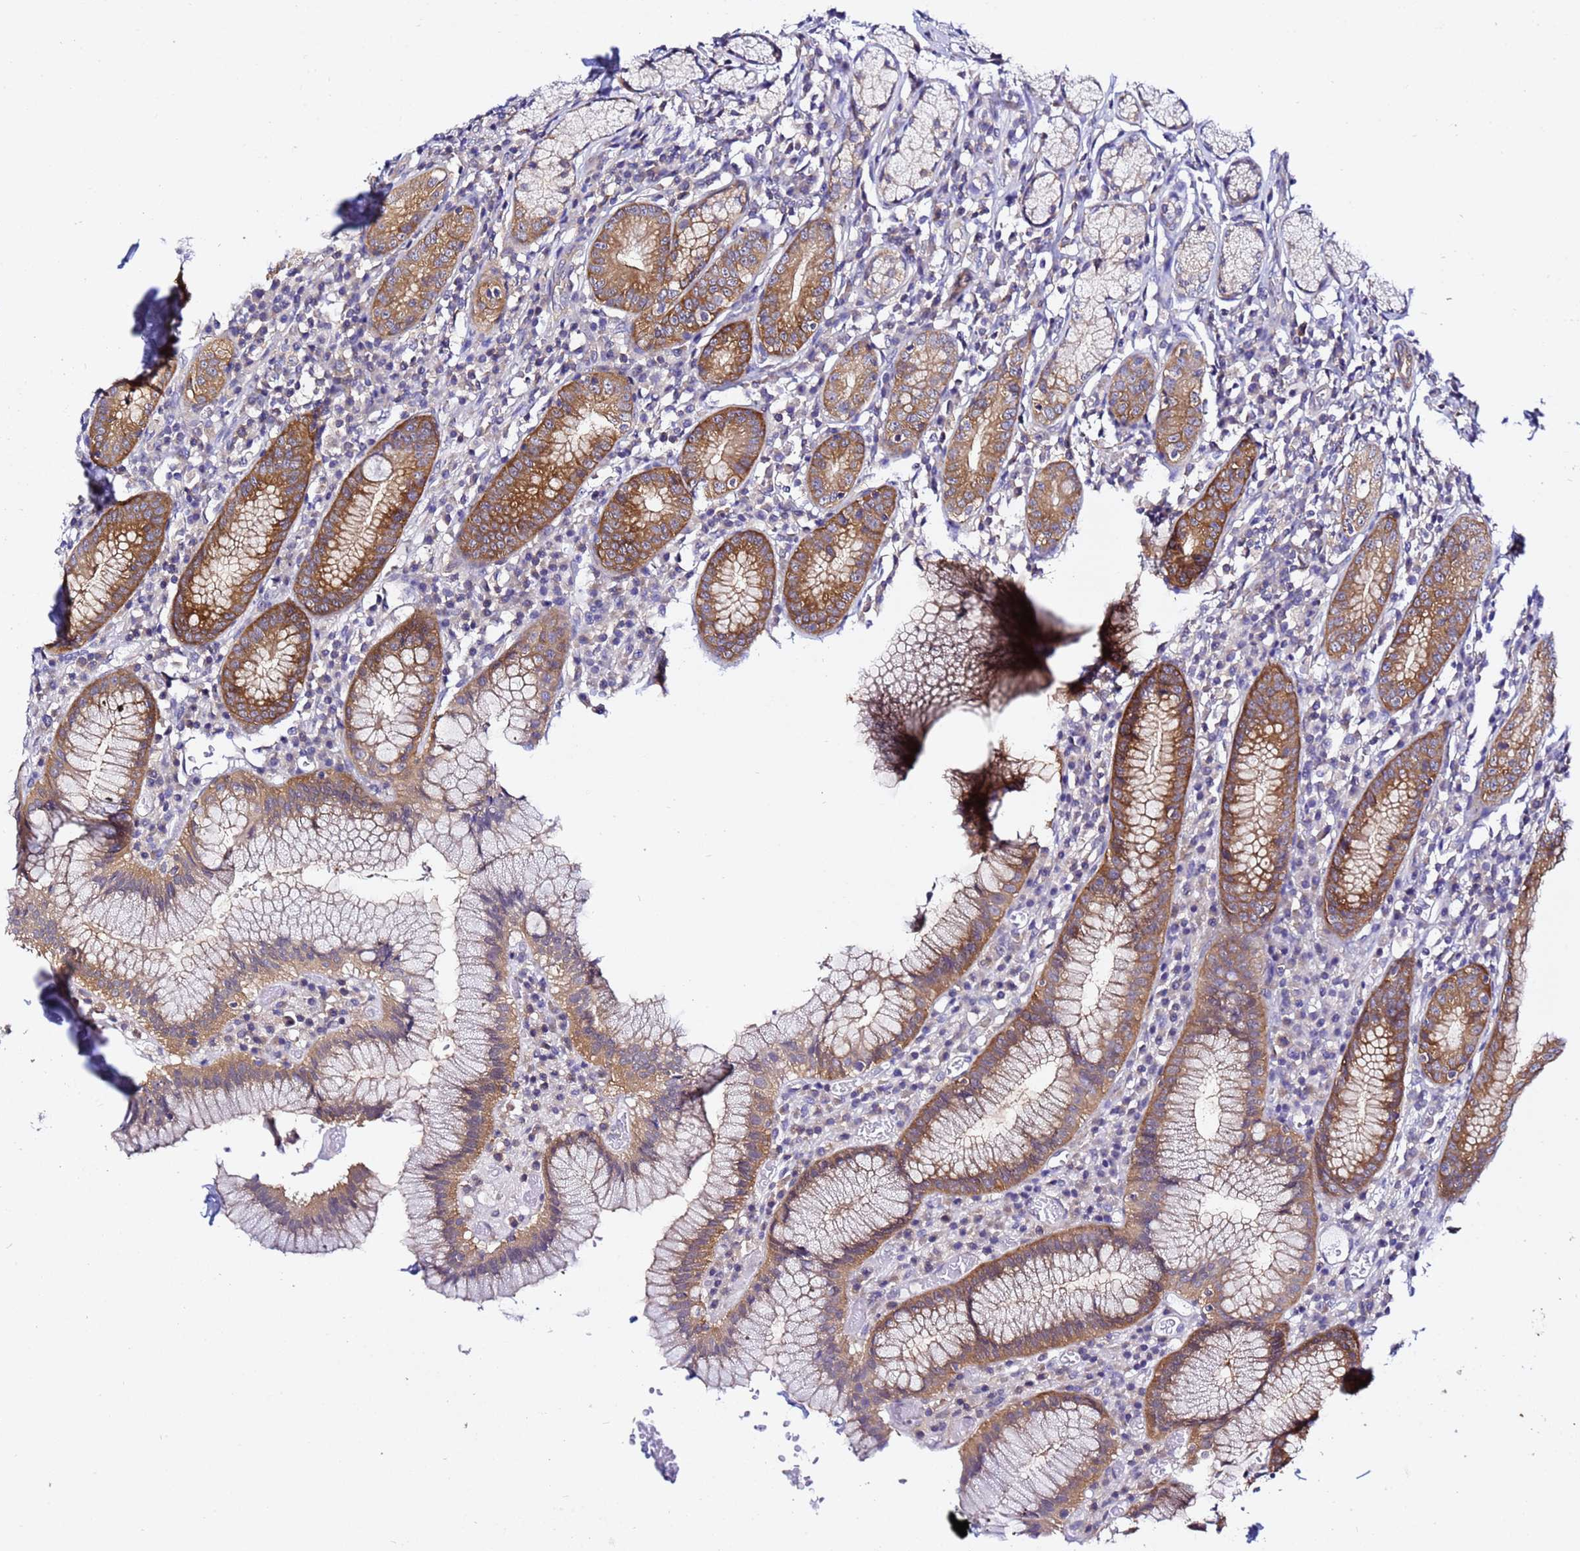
{"staining": {"intensity": "moderate", "quantity": ">75%", "location": "cytoplasmic/membranous"}, "tissue": "stomach", "cell_type": "Glandular cells", "image_type": "normal", "snomed": [{"axis": "morphology", "description": "Normal tissue, NOS"}, {"axis": "topography", "description": "Stomach"}], "caption": "Human stomach stained with a brown dye reveals moderate cytoplasmic/membranous positive staining in about >75% of glandular cells.", "gene": "LENG1", "patient": {"sex": "male", "age": 55}}